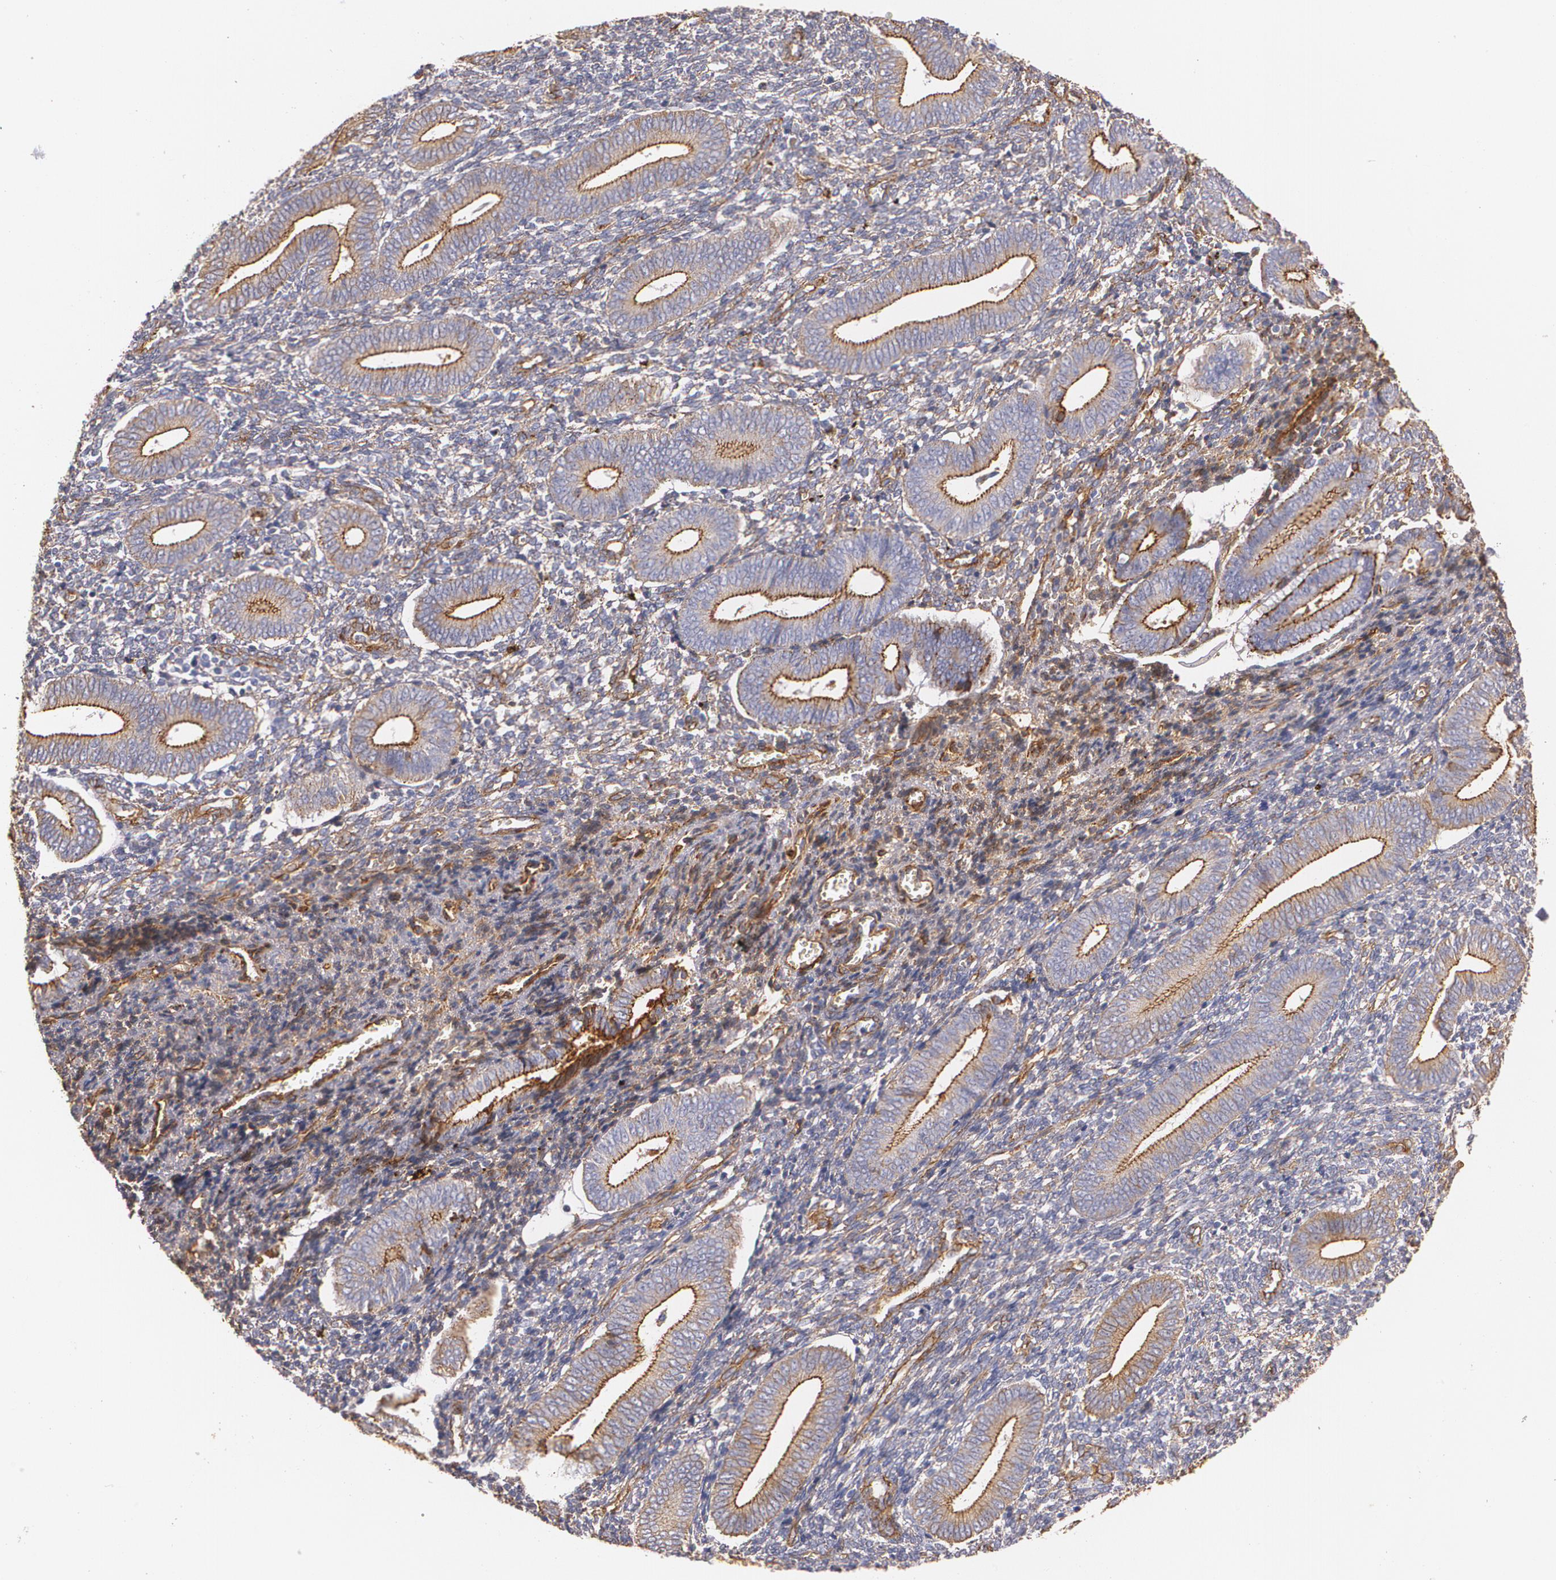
{"staining": {"intensity": "weak", "quantity": ">75%", "location": "cytoplasmic/membranous"}, "tissue": "endometrium", "cell_type": "Cells in endometrial stroma", "image_type": "normal", "snomed": [{"axis": "morphology", "description": "Normal tissue, NOS"}, {"axis": "topography", "description": "Uterus"}, {"axis": "topography", "description": "Endometrium"}], "caption": "Immunohistochemical staining of normal human endometrium reveals low levels of weak cytoplasmic/membranous expression in about >75% of cells in endometrial stroma. (DAB IHC with brightfield microscopy, high magnification).", "gene": "TJP1", "patient": {"sex": "female", "age": 33}}